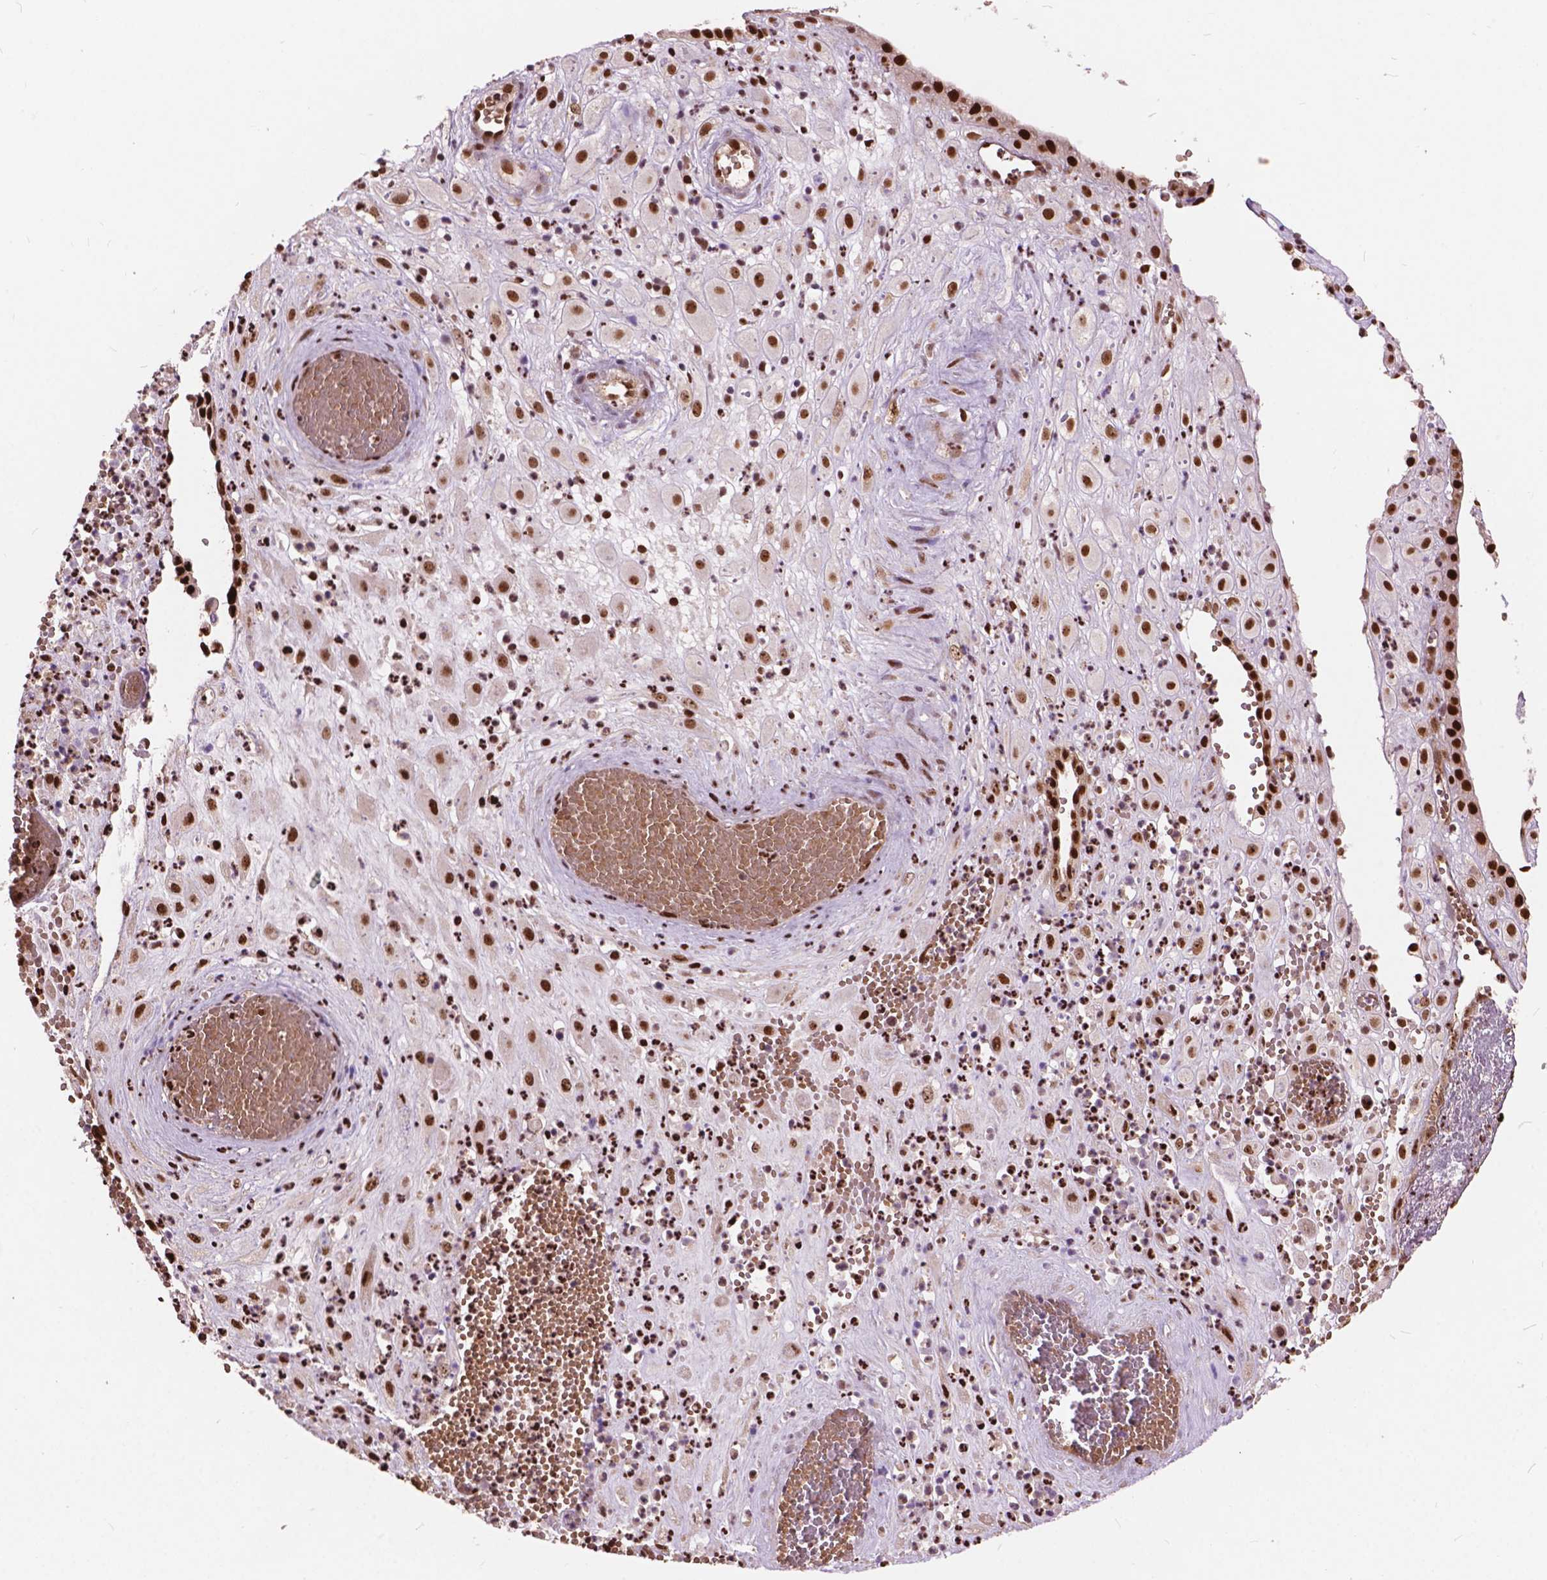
{"staining": {"intensity": "strong", "quantity": ">75%", "location": "nuclear"}, "tissue": "placenta", "cell_type": "Decidual cells", "image_type": "normal", "snomed": [{"axis": "morphology", "description": "Normal tissue, NOS"}, {"axis": "topography", "description": "Placenta"}], "caption": "Immunohistochemical staining of normal placenta displays >75% levels of strong nuclear protein staining in approximately >75% of decidual cells. (DAB (3,3'-diaminobenzidine) IHC, brown staining for protein, blue staining for nuclei).", "gene": "ANP32A", "patient": {"sex": "female", "age": 24}}